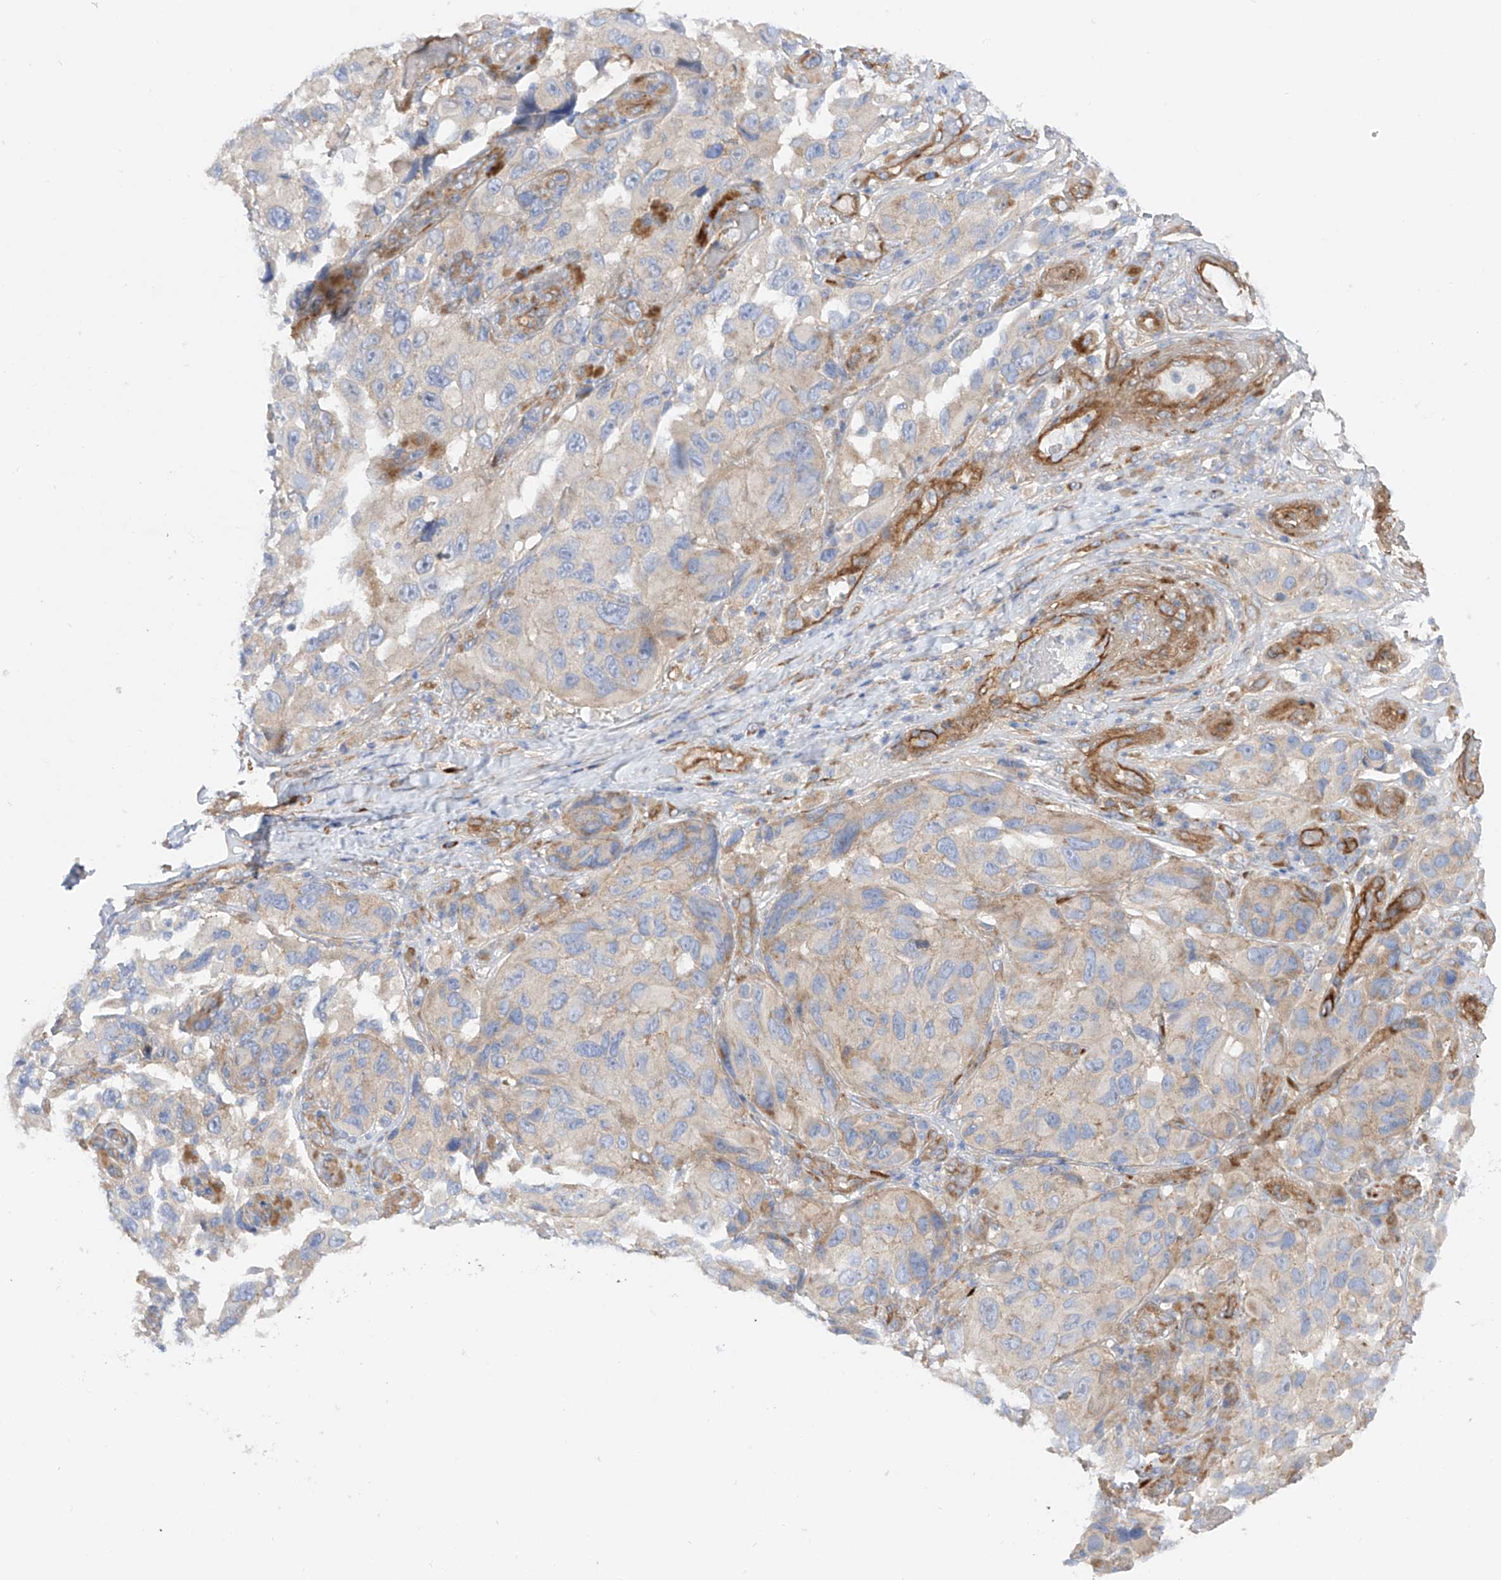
{"staining": {"intensity": "negative", "quantity": "none", "location": "none"}, "tissue": "melanoma", "cell_type": "Tumor cells", "image_type": "cancer", "snomed": [{"axis": "morphology", "description": "Malignant melanoma, NOS"}, {"axis": "topography", "description": "Skin"}], "caption": "Immunohistochemical staining of human malignant melanoma shows no significant positivity in tumor cells.", "gene": "LCA5", "patient": {"sex": "female", "age": 73}}